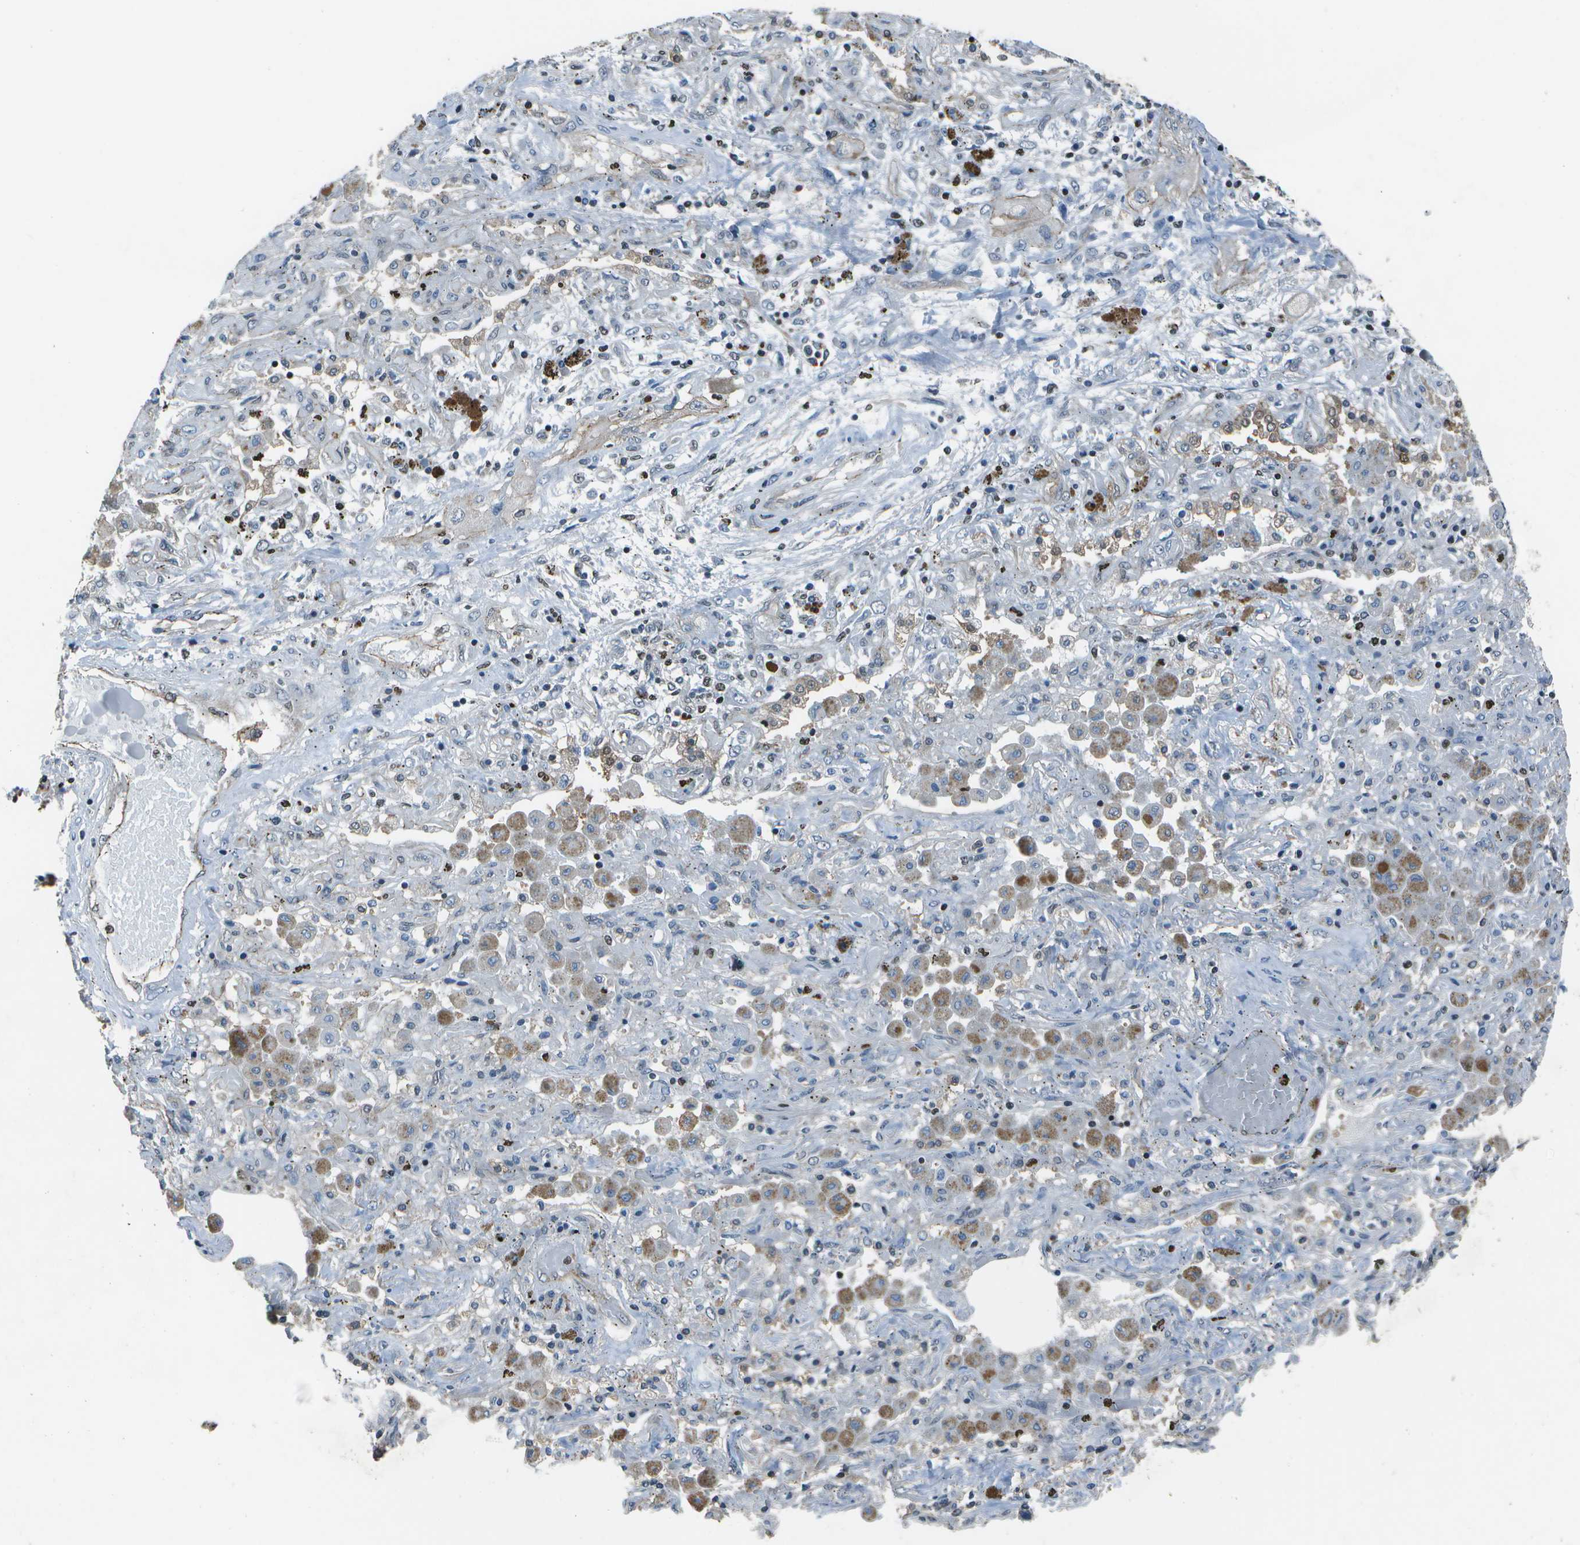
{"staining": {"intensity": "negative", "quantity": "none", "location": "none"}, "tissue": "lung cancer", "cell_type": "Tumor cells", "image_type": "cancer", "snomed": [{"axis": "morphology", "description": "Squamous cell carcinoma, NOS"}, {"axis": "topography", "description": "Lung"}], "caption": "Immunohistochemistry photomicrograph of lung squamous cell carcinoma stained for a protein (brown), which reveals no staining in tumor cells.", "gene": "PDLIM1", "patient": {"sex": "female", "age": 47}}